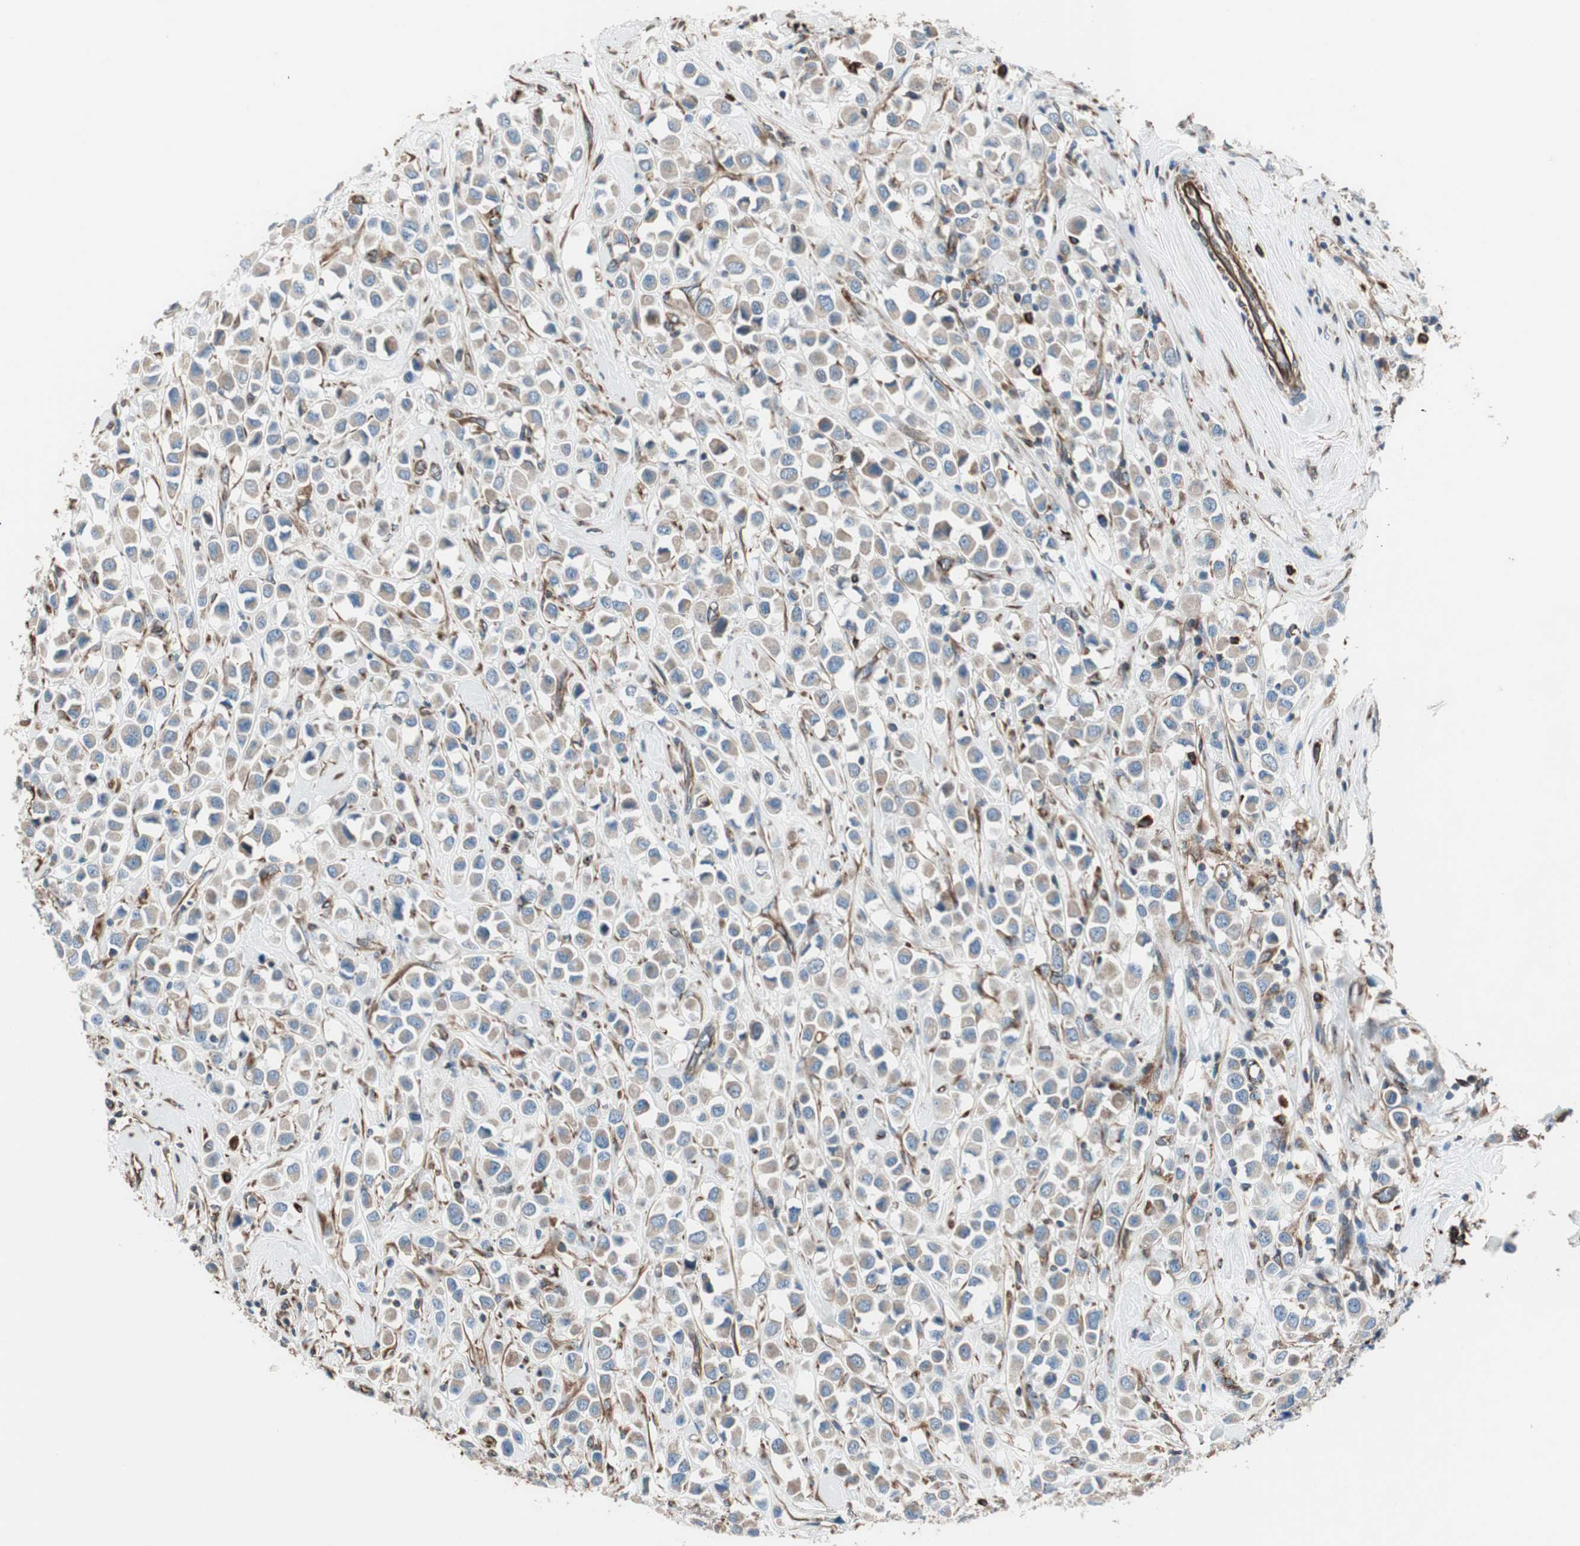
{"staining": {"intensity": "weak", "quantity": ">75%", "location": "cytoplasmic/membranous"}, "tissue": "breast cancer", "cell_type": "Tumor cells", "image_type": "cancer", "snomed": [{"axis": "morphology", "description": "Duct carcinoma"}, {"axis": "topography", "description": "Breast"}], "caption": "The immunohistochemical stain highlights weak cytoplasmic/membranous staining in tumor cells of breast infiltrating ductal carcinoma tissue.", "gene": "SRCIN1", "patient": {"sex": "female", "age": 61}}